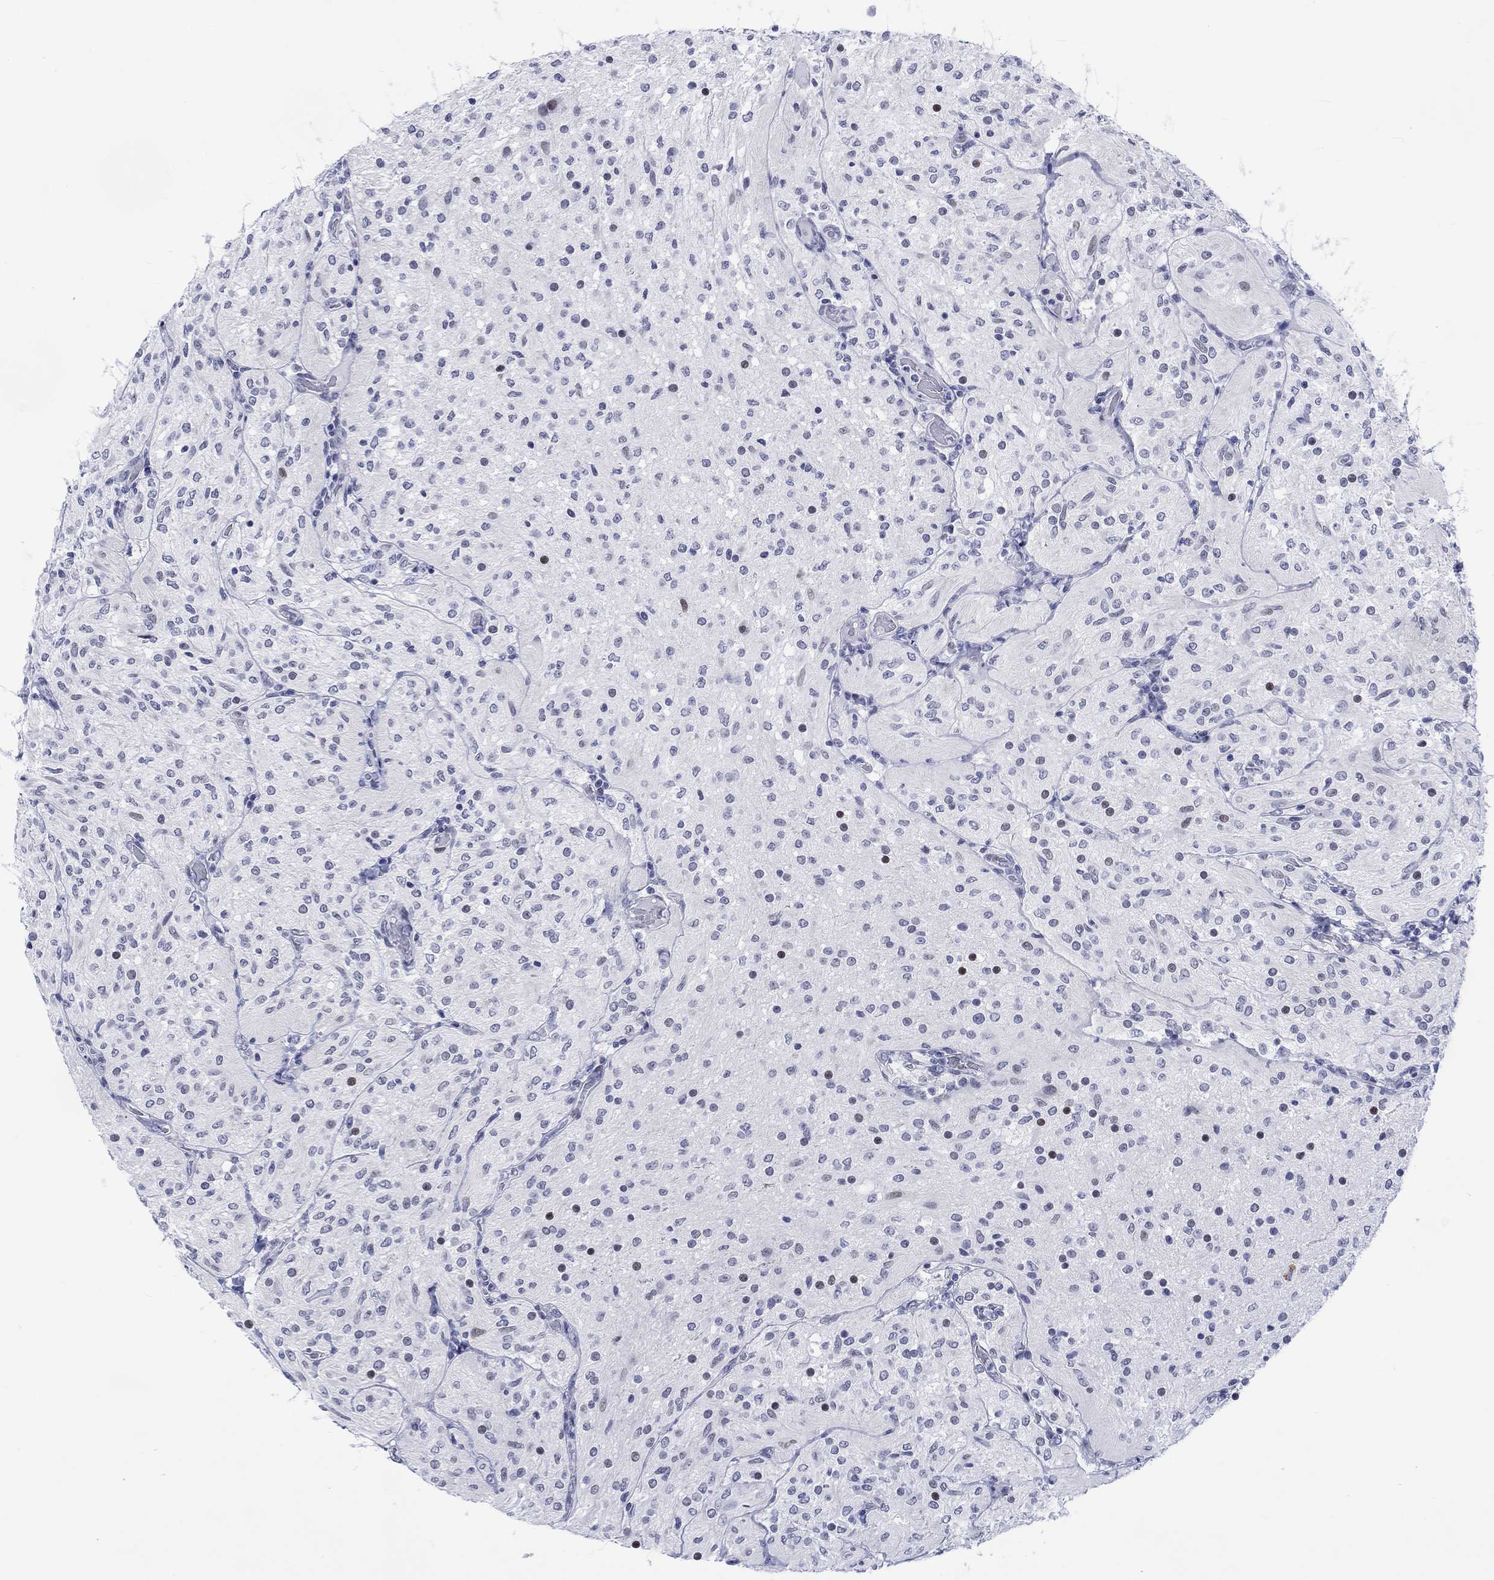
{"staining": {"intensity": "negative", "quantity": "none", "location": "none"}, "tissue": "glioma", "cell_type": "Tumor cells", "image_type": "cancer", "snomed": [{"axis": "morphology", "description": "Glioma, malignant, Low grade"}, {"axis": "topography", "description": "Brain"}], "caption": "Protein analysis of malignant glioma (low-grade) demonstrates no significant positivity in tumor cells. Brightfield microscopy of immunohistochemistry (IHC) stained with DAB (brown) and hematoxylin (blue), captured at high magnification.", "gene": "CDCA2", "patient": {"sex": "male", "age": 3}}